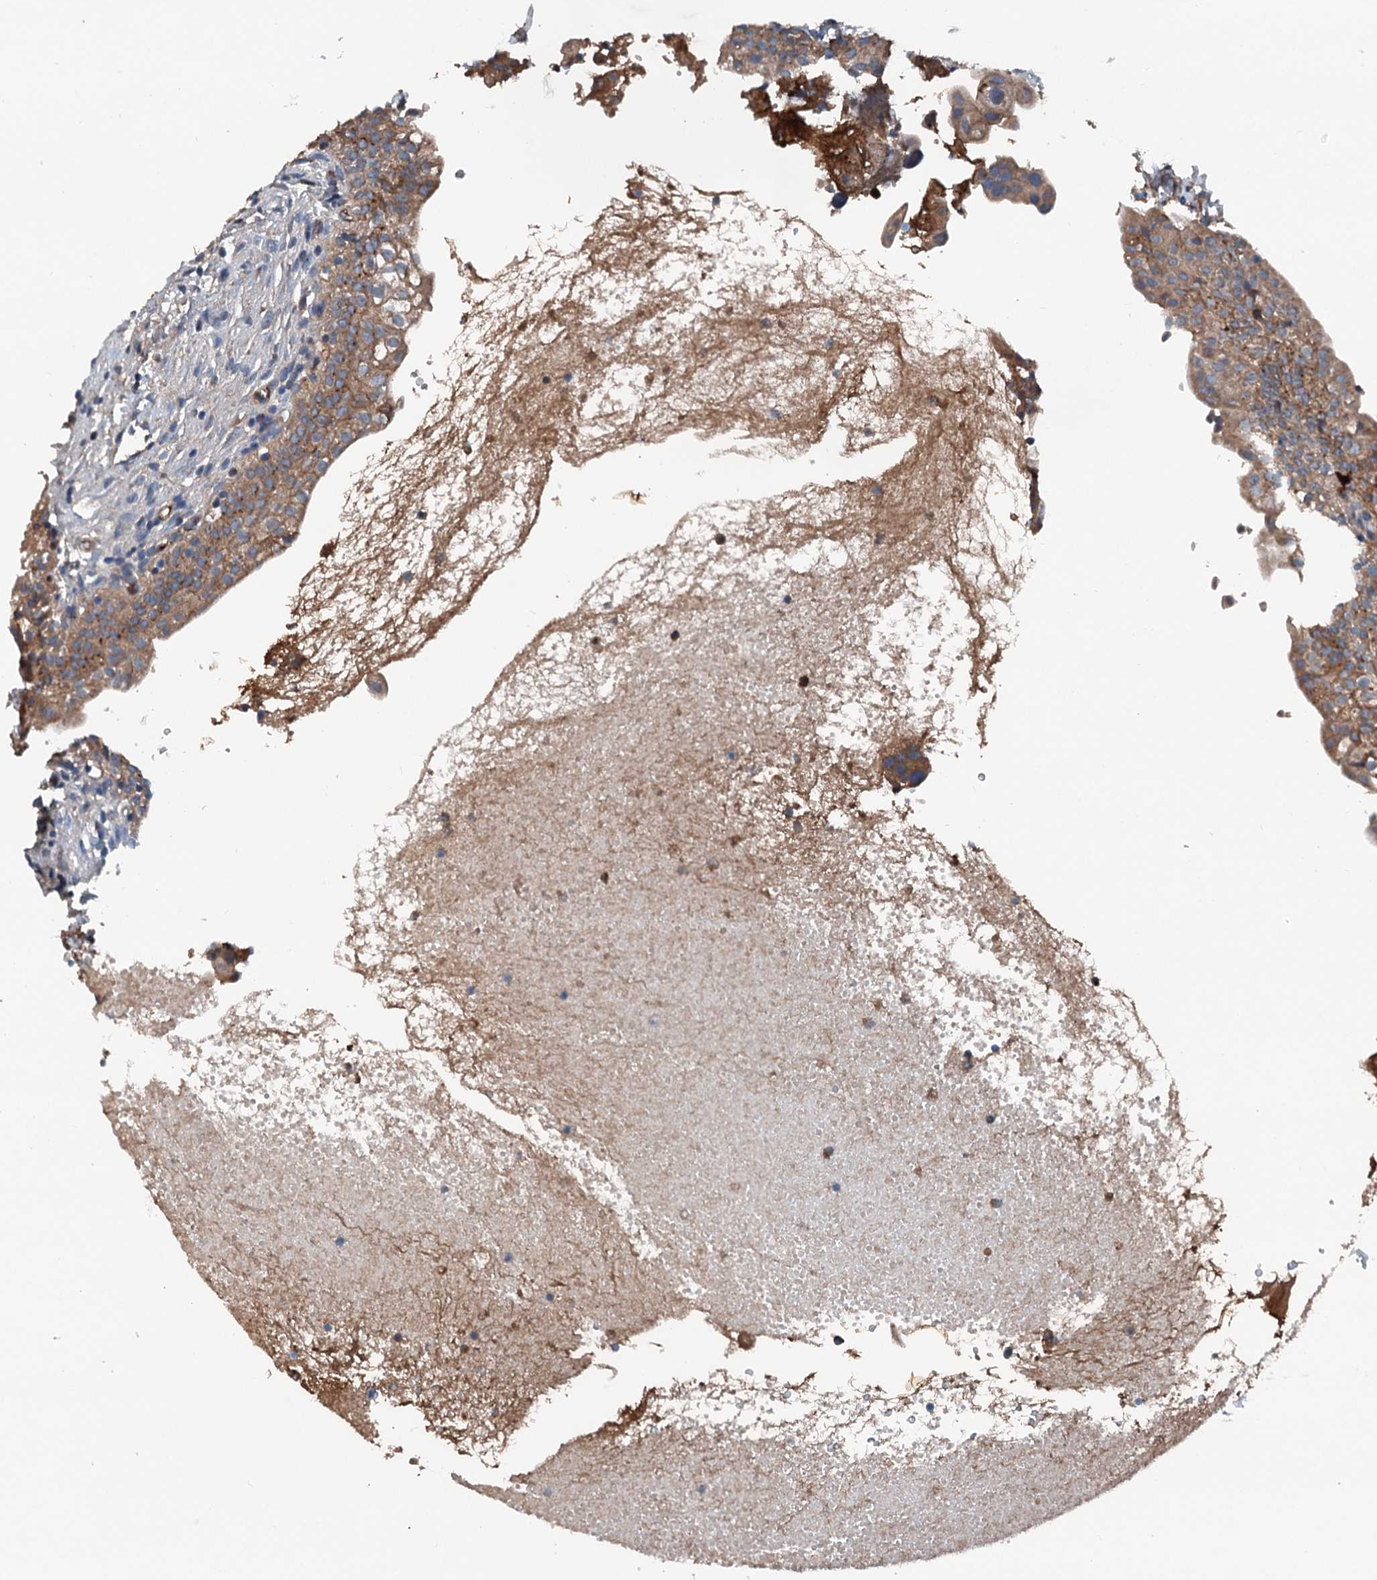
{"staining": {"intensity": "moderate", "quantity": ">75%", "location": "cytoplasmic/membranous"}, "tissue": "urinary bladder", "cell_type": "Urothelial cells", "image_type": "normal", "snomed": [{"axis": "morphology", "description": "Normal tissue, NOS"}, {"axis": "topography", "description": "Urinary bladder"}], "caption": "Protein staining of unremarkable urinary bladder demonstrates moderate cytoplasmic/membranous expression in about >75% of urothelial cells.", "gene": "PDSS1", "patient": {"sex": "male", "age": 55}}